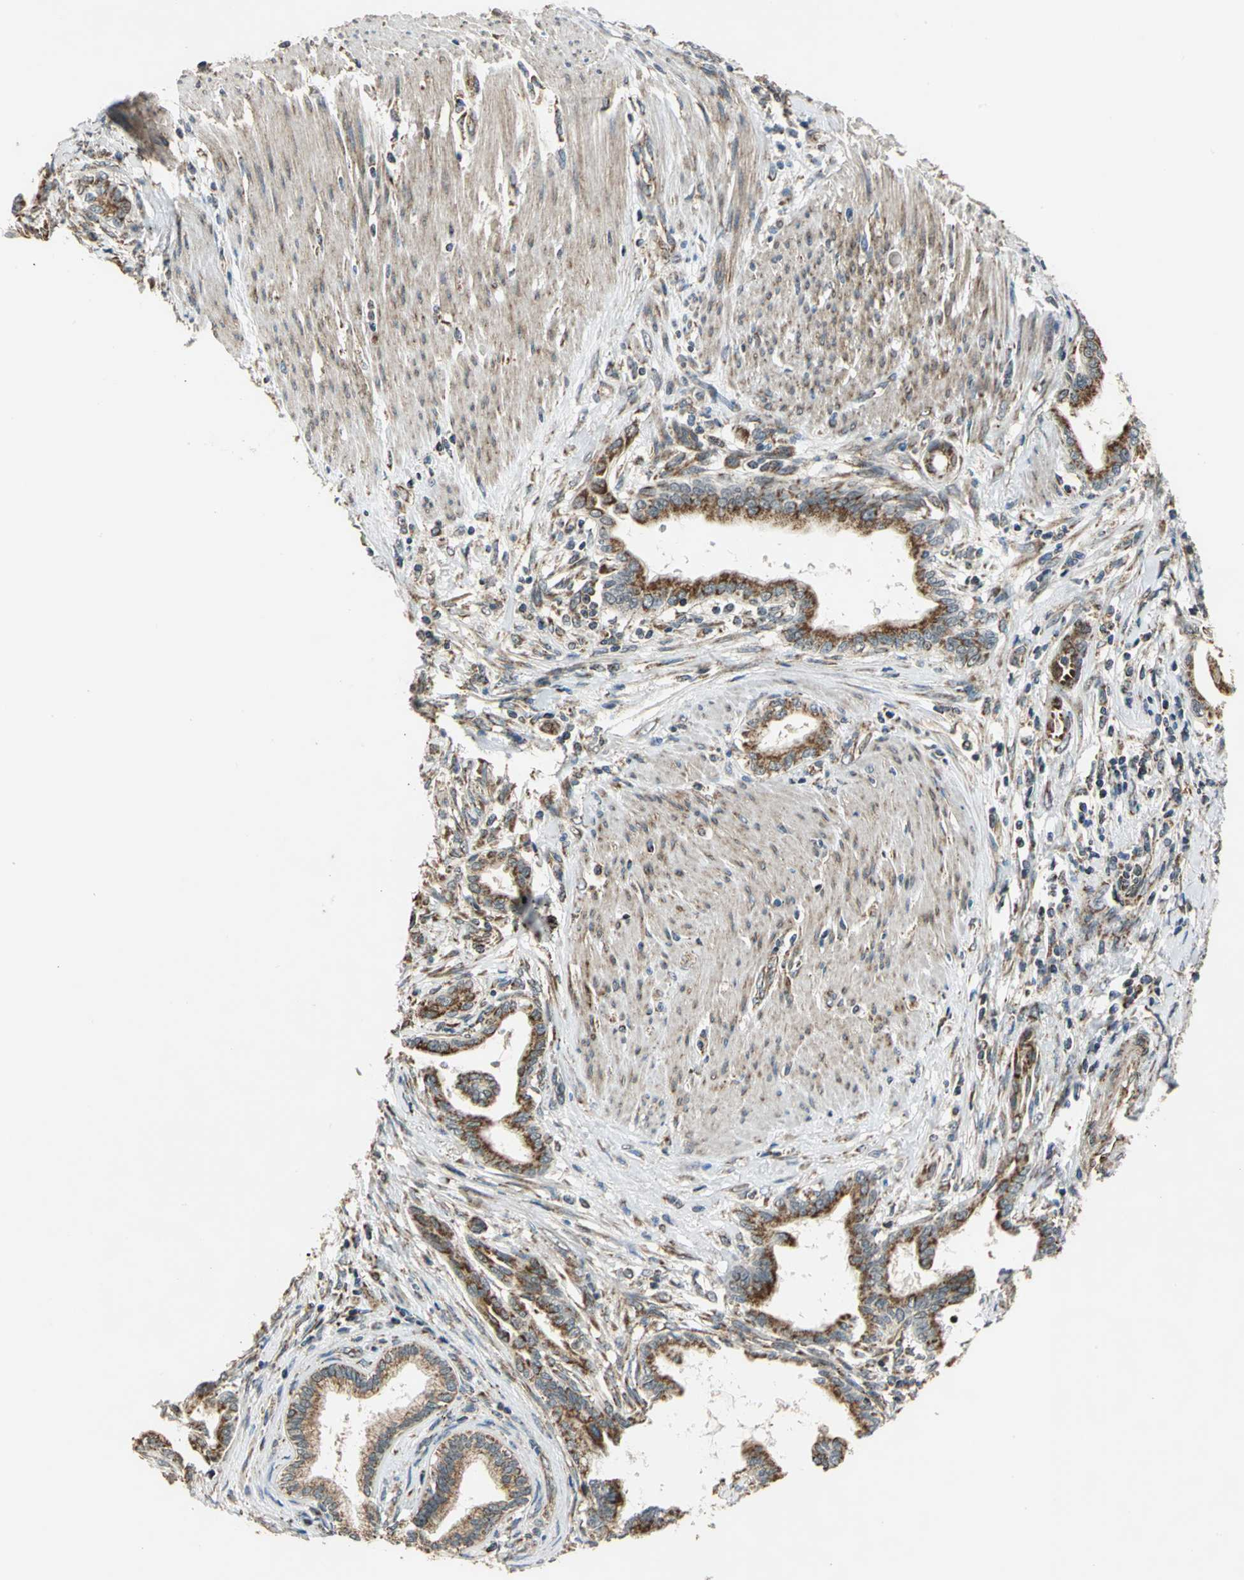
{"staining": {"intensity": "moderate", "quantity": ">75%", "location": "cytoplasmic/membranous"}, "tissue": "pancreatic cancer", "cell_type": "Tumor cells", "image_type": "cancer", "snomed": [{"axis": "morphology", "description": "Adenocarcinoma, NOS"}, {"axis": "topography", "description": "Pancreas"}], "caption": "Pancreatic cancer (adenocarcinoma) stained for a protein (brown) demonstrates moderate cytoplasmic/membranous positive staining in about >75% of tumor cells.", "gene": "MRPS22", "patient": {"sex": "female", "age": 64}}